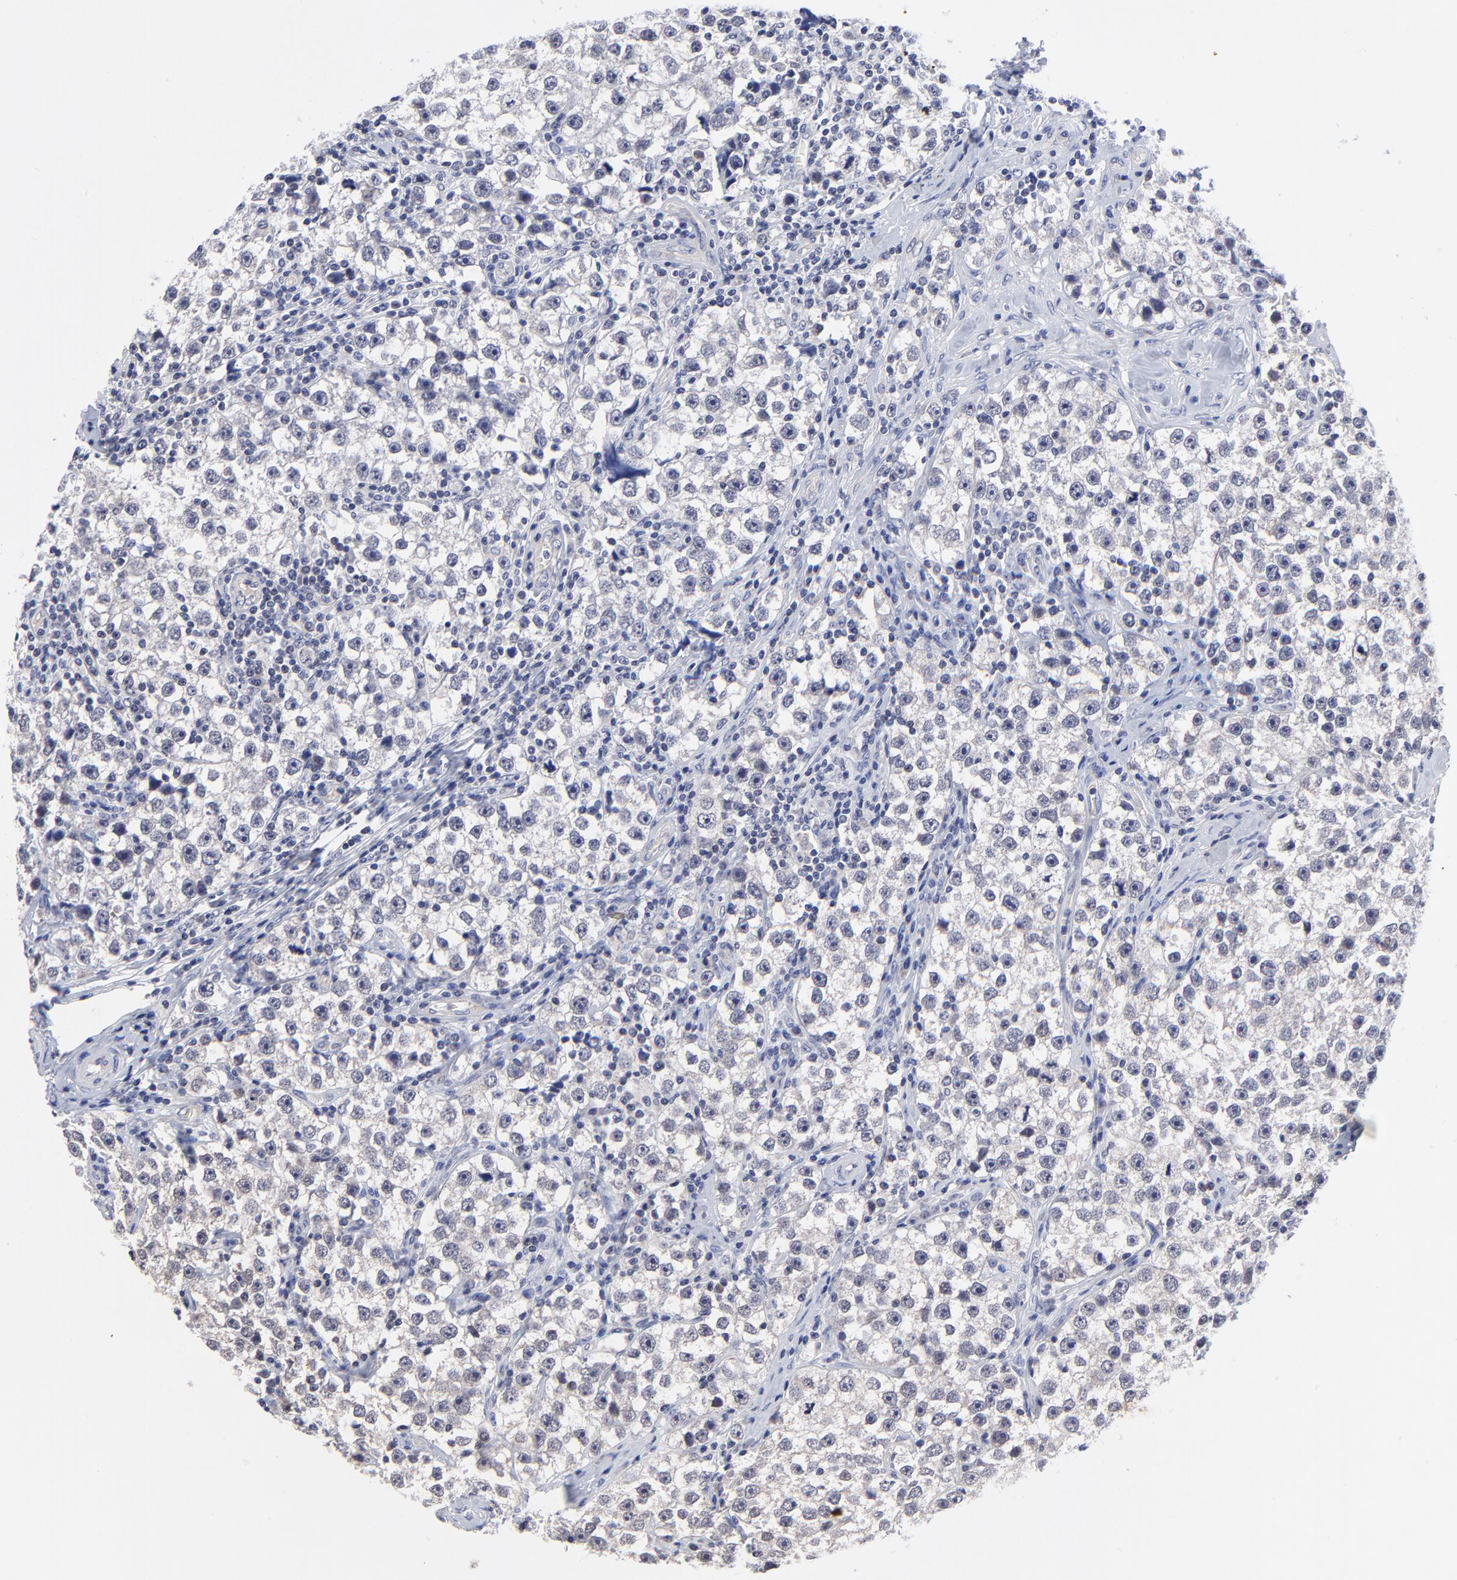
{"staining": {"intensity": "negative", "quantity": "none", "location": "none"}, "tissue": "testis cancer", "cell_type": "Tumor cells", "image_type": "cancer", "snomed": [{"axis": "morphology", "description": "Seminoma, NOS"}, {"axis": "topography", "description": "Testis"}], "caption": "IHC photomicrograph of seminoma (testis) stained for a protein (brown), which exhibits no expression in tumor cells.", "gene": "FBXO8", "patient": {"sex": "male", "age": 32}}